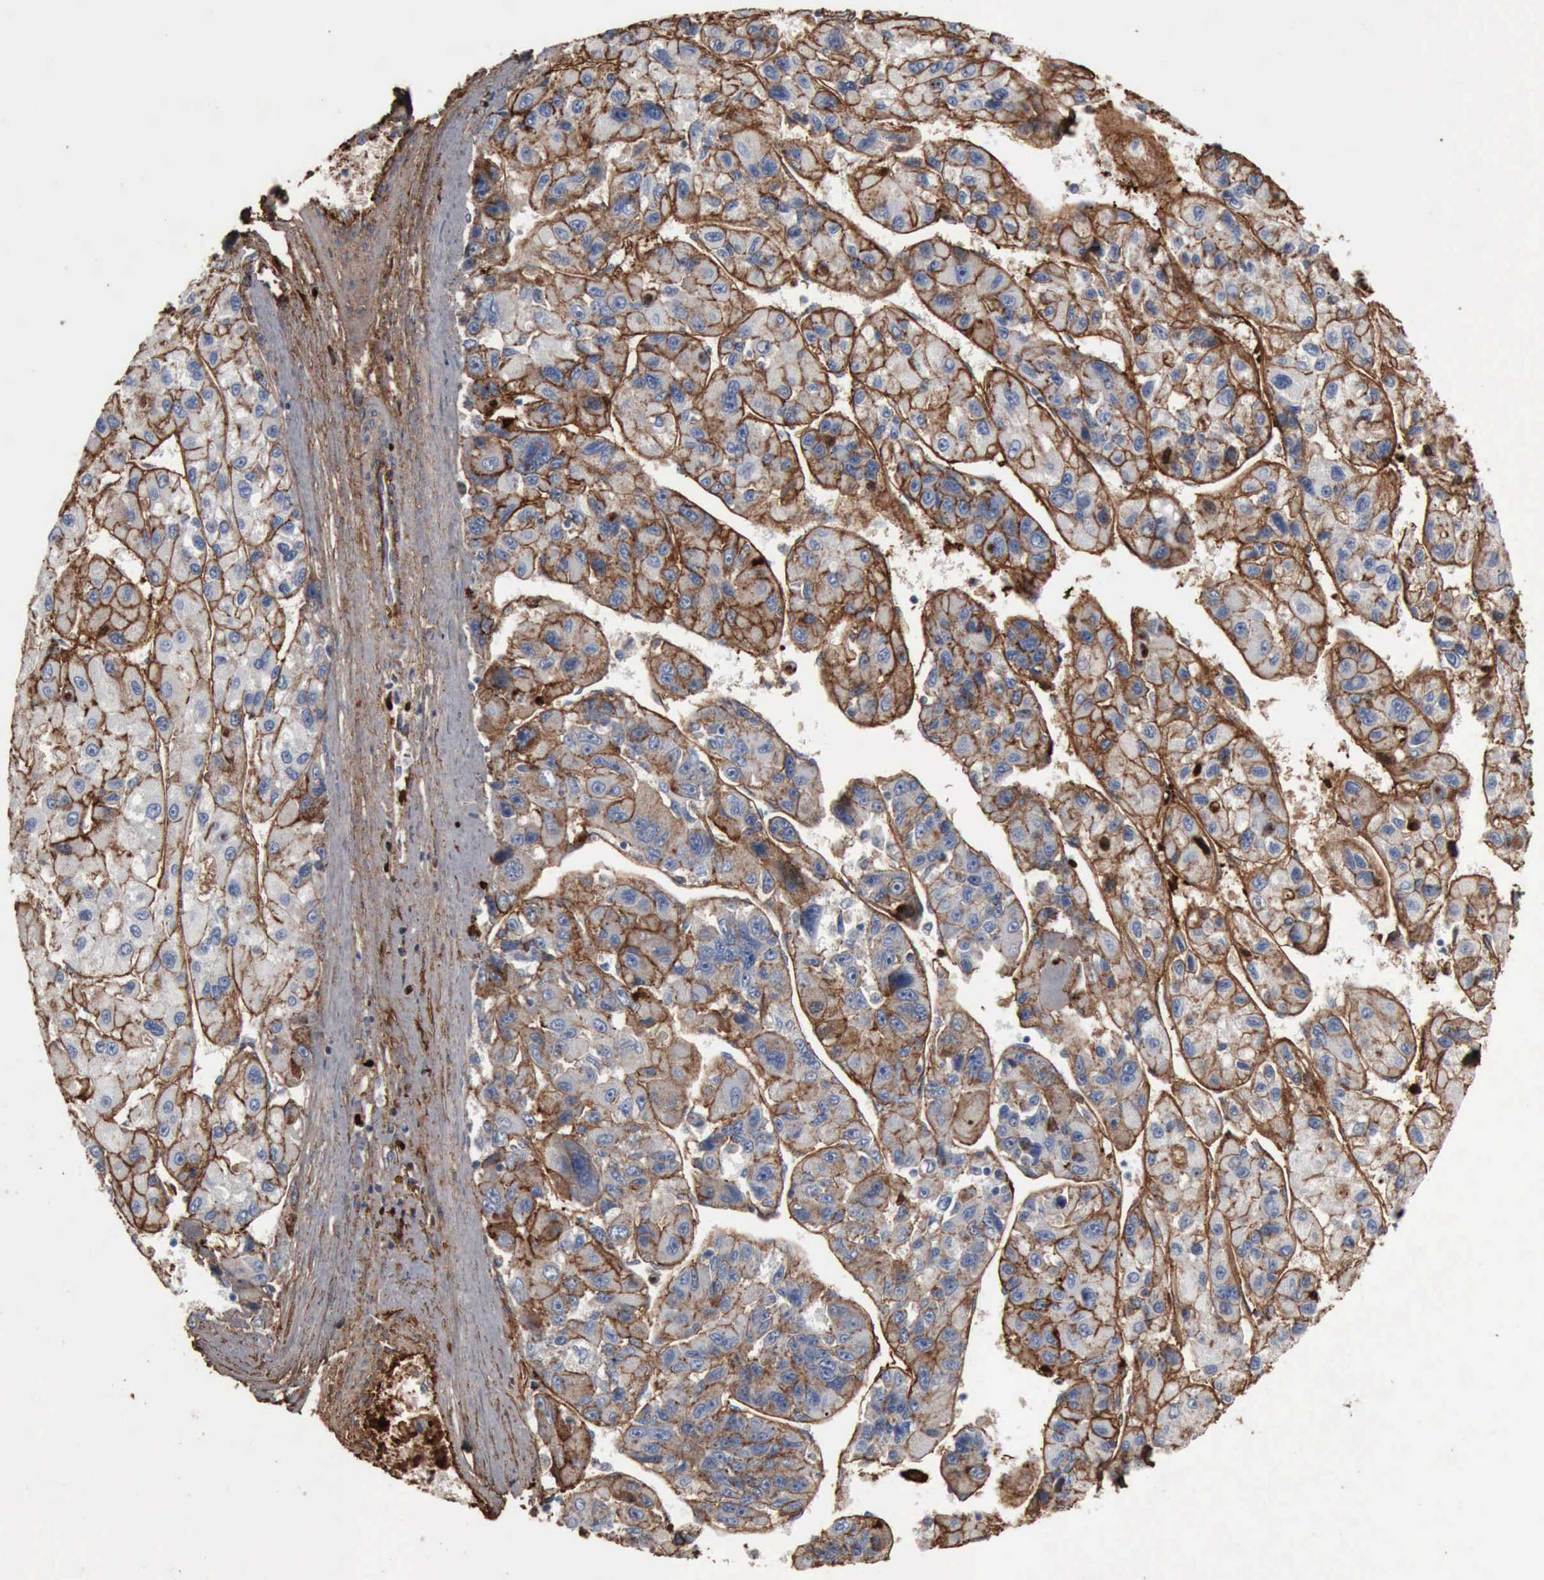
{"staining": {"intensity": "strong", "quantity": "25%-75%", "location": "cytoplasmic/membranous"}, "tissue": "liver cancer", "cell_type": "Tumor cells", "image_type": "cancer", "snomed": [{"axis": "morphology", "description": "Carcinoma, Hepatocellular, NOS"}, {"axis": "topography", "description": "Liver"}], "caption": "IHC image of human hepatocellular carcinoma (liver) stained for a protein (brown), which demonstrates high levels of strong cytoplasmic/membranous staining in approximately 25%-75% of tumor cells.", "gene": "FN1", "patient": {"sex": "male", "age": 64}}